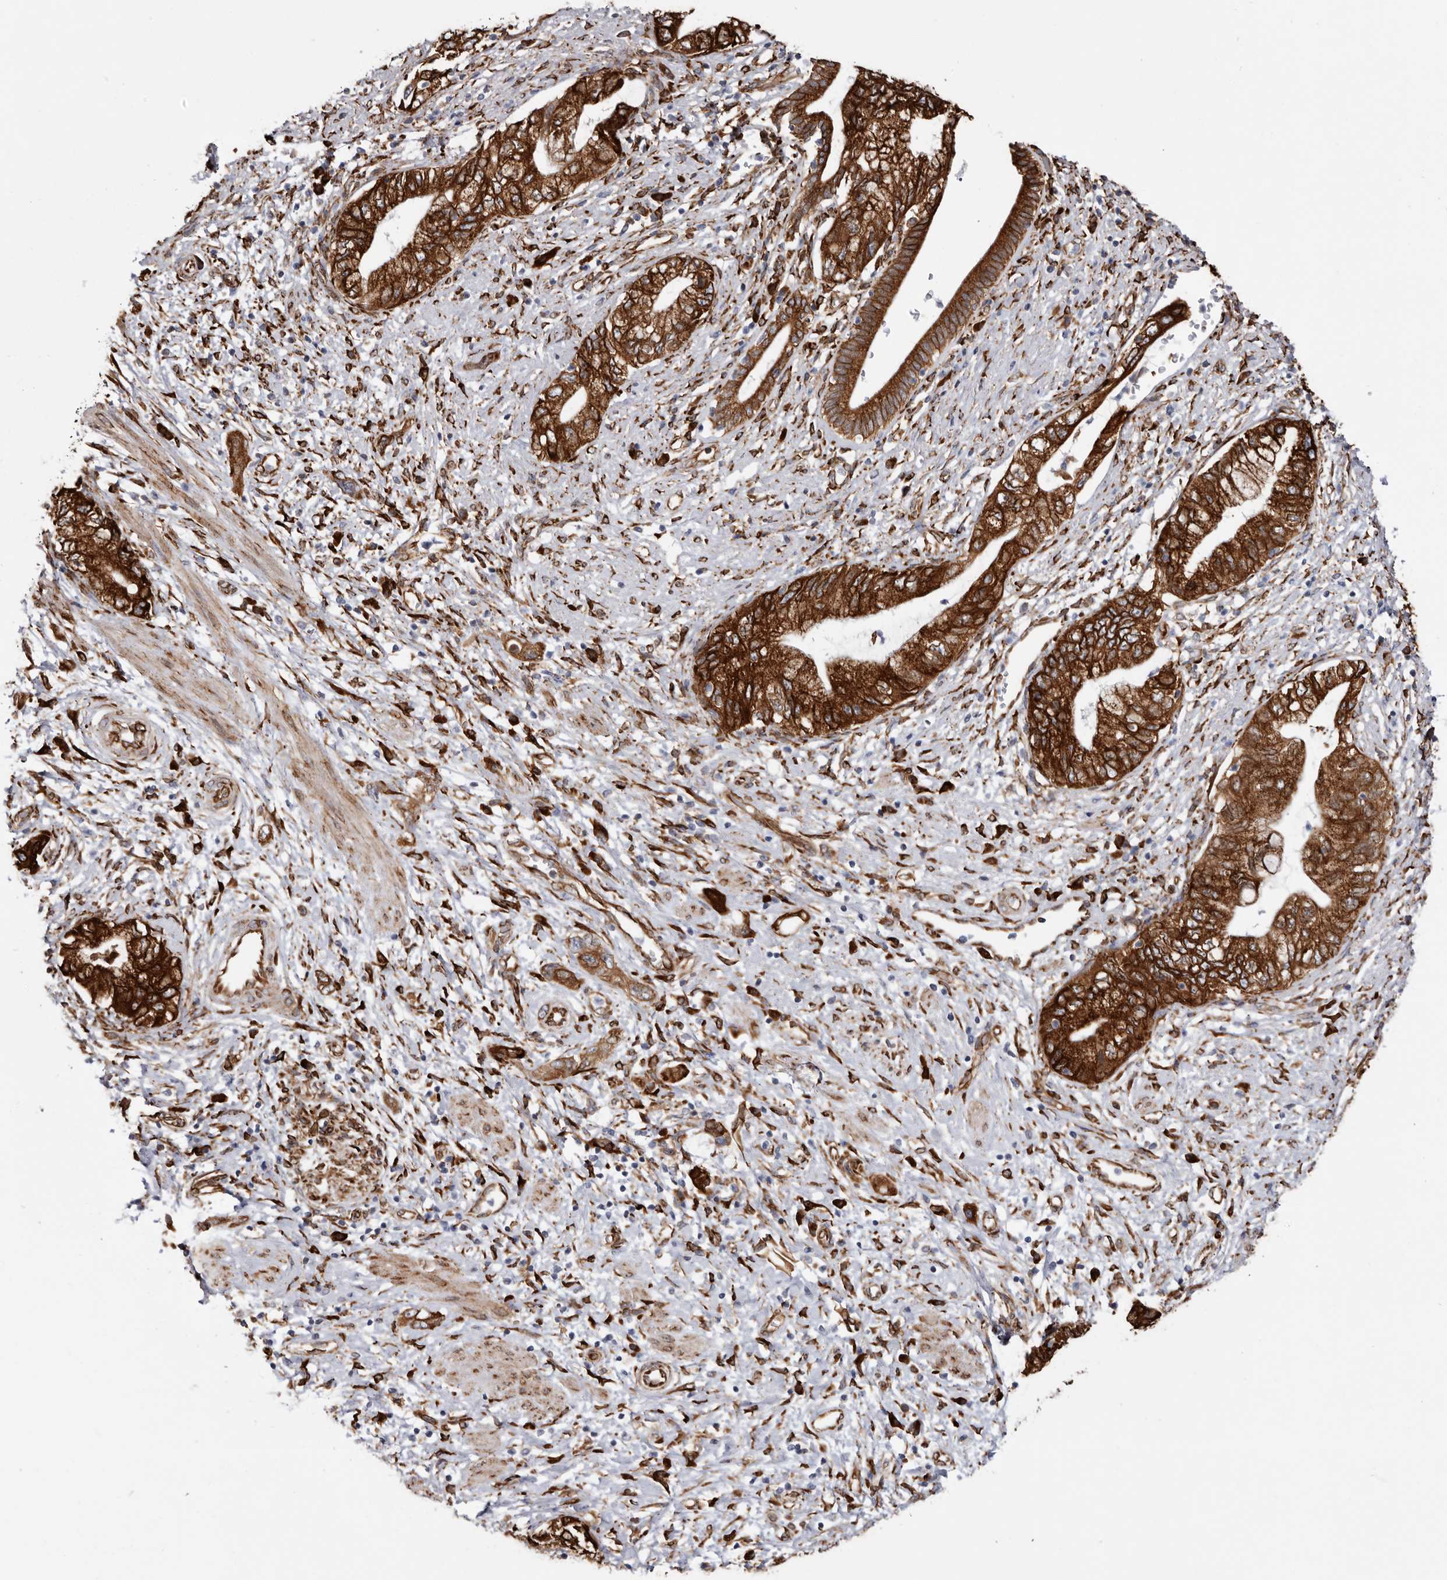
{"staining": {"intensity": "strong", "quantity": ">75%", "location": "cytoplasmic/membranous"}, "tissue": "pancreatic cancer", "cell_type": "Tumor cells", "image_type": "cancer", "snomed": [{"axis": "morphology", "description": "Adenocarcinoma, NOS"}, {"axis": "topography", "description": "Pancreas"}], "caption": "Immunohistochemistry micrograph of neoplastic tissue: adenocarcinoma (pancreatic) stained using immunohistochemistry (IHC) exhibits high levels of strong protein expression localized specifically in the cytoplasmic/membranous of tumor cells, appearing as a cytoplasmic/membranous brown color.", "gene": "SEMA3E", "patient": {"sex": "female", "age": 73}}